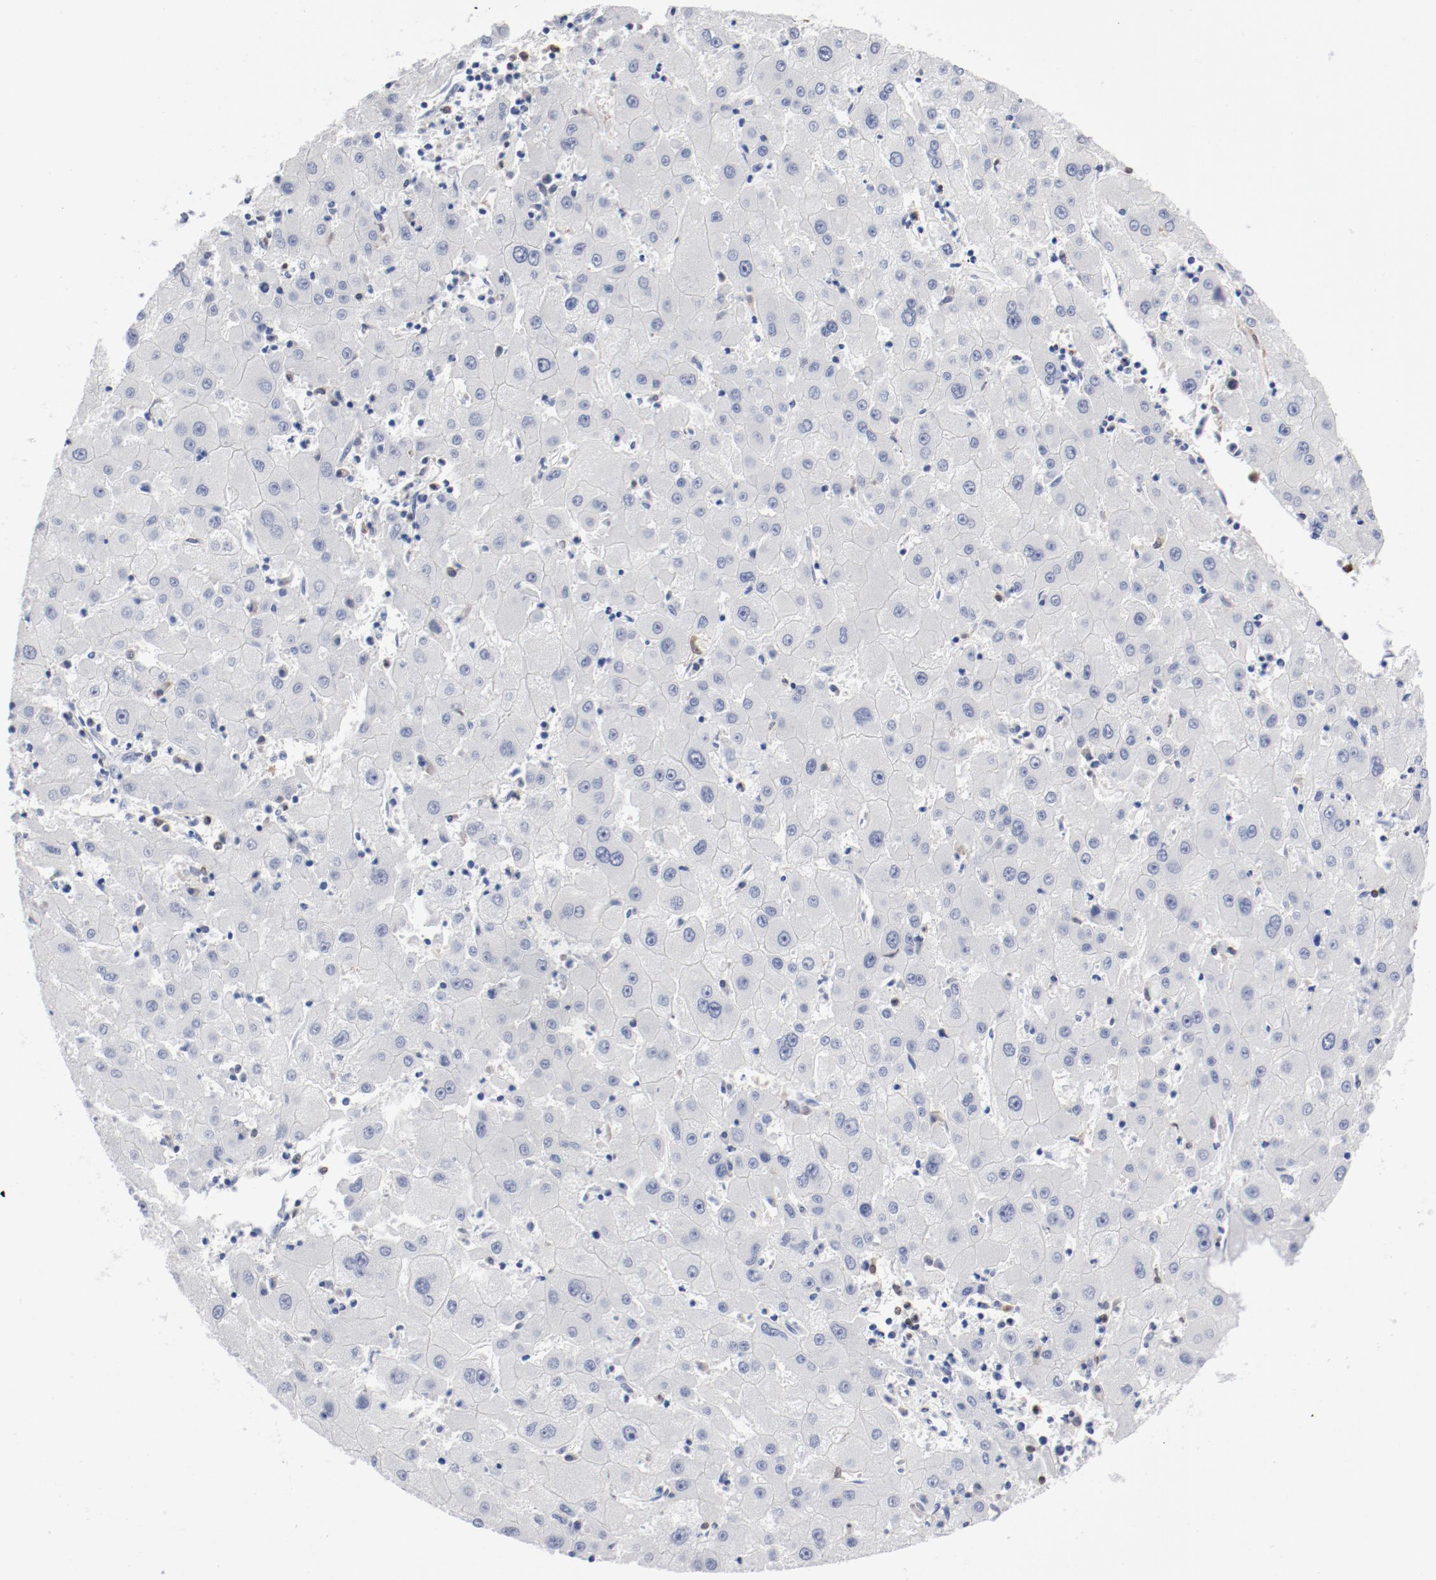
{"staining": {"intensity": "negative", "quantity": "none", "location": "none"}, "tissue": "liver cancer", "cell_type": "Tumor cells", "image_type": "cancer", "snomed": [{"axis": "morphology", "description": "Carcinoma, Hepatocellular, NOS"}, {"axis": "topography", "description": "Liver"}], "caption": "Tumor cells show no significant protein staining in liver hepatocellular carcinoma.", "gene": "NCF1", "patient": {"sex": "male", "age": 72}}